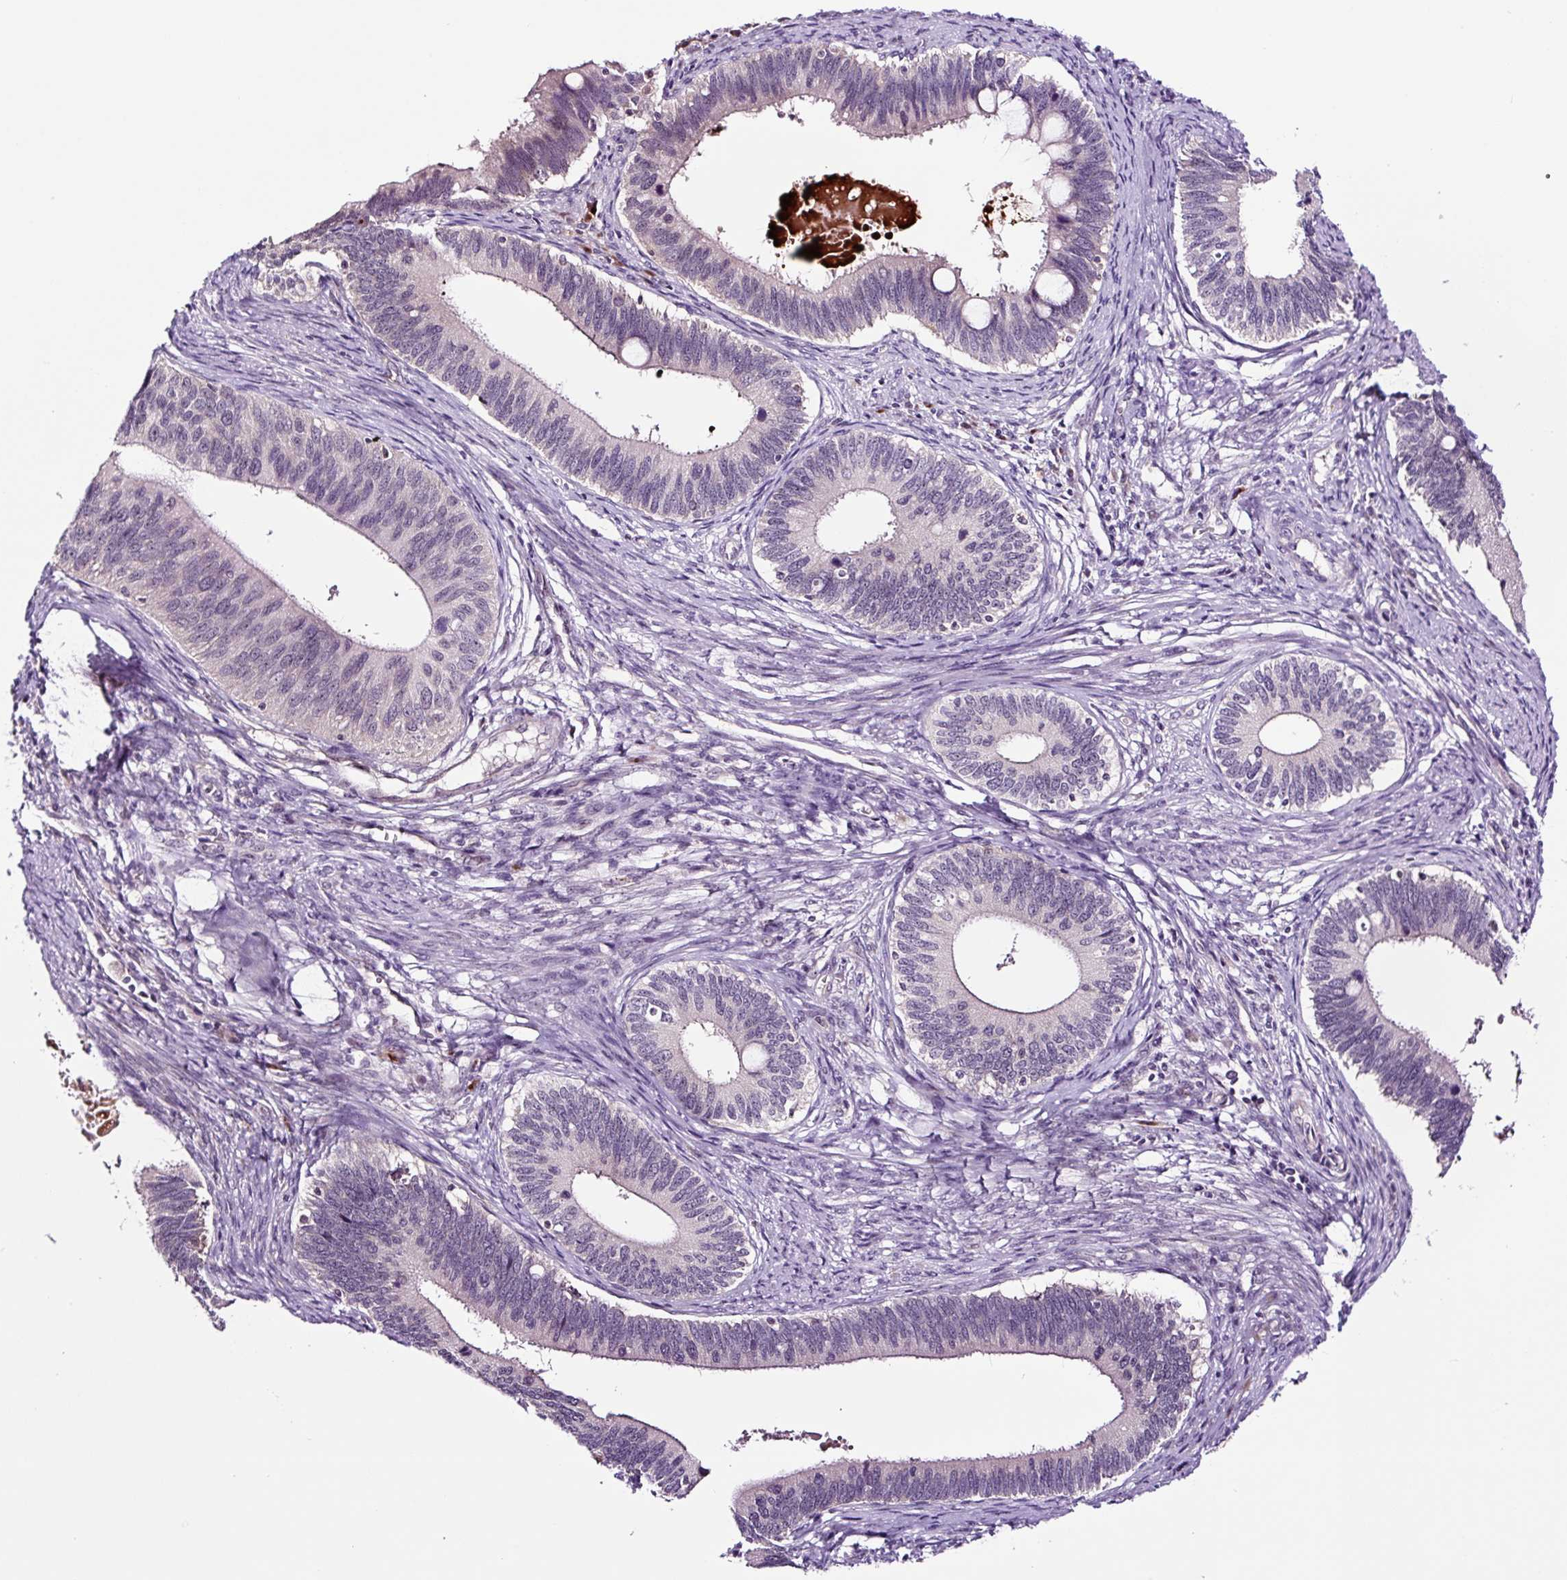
{"staining": {"intensity": "negative", "quantity": "none", "location": "none"}, "tissue": "cervical cancer", "cell_type": "Tumor cells", "image_type": "cancer", "snomed": [{"axis": "morphology", "description": "Adenocarcinoma, NOS"}, {"axis": "topography", "description": "Cervix"}], "caption": "This is an immunohistochemistry (IHC) histopathology image of human cervical adenocarcinoma. There is no staining in tumor cells.", "gene": "NOM1", "patient": {"sex": "female", "age": 42}}